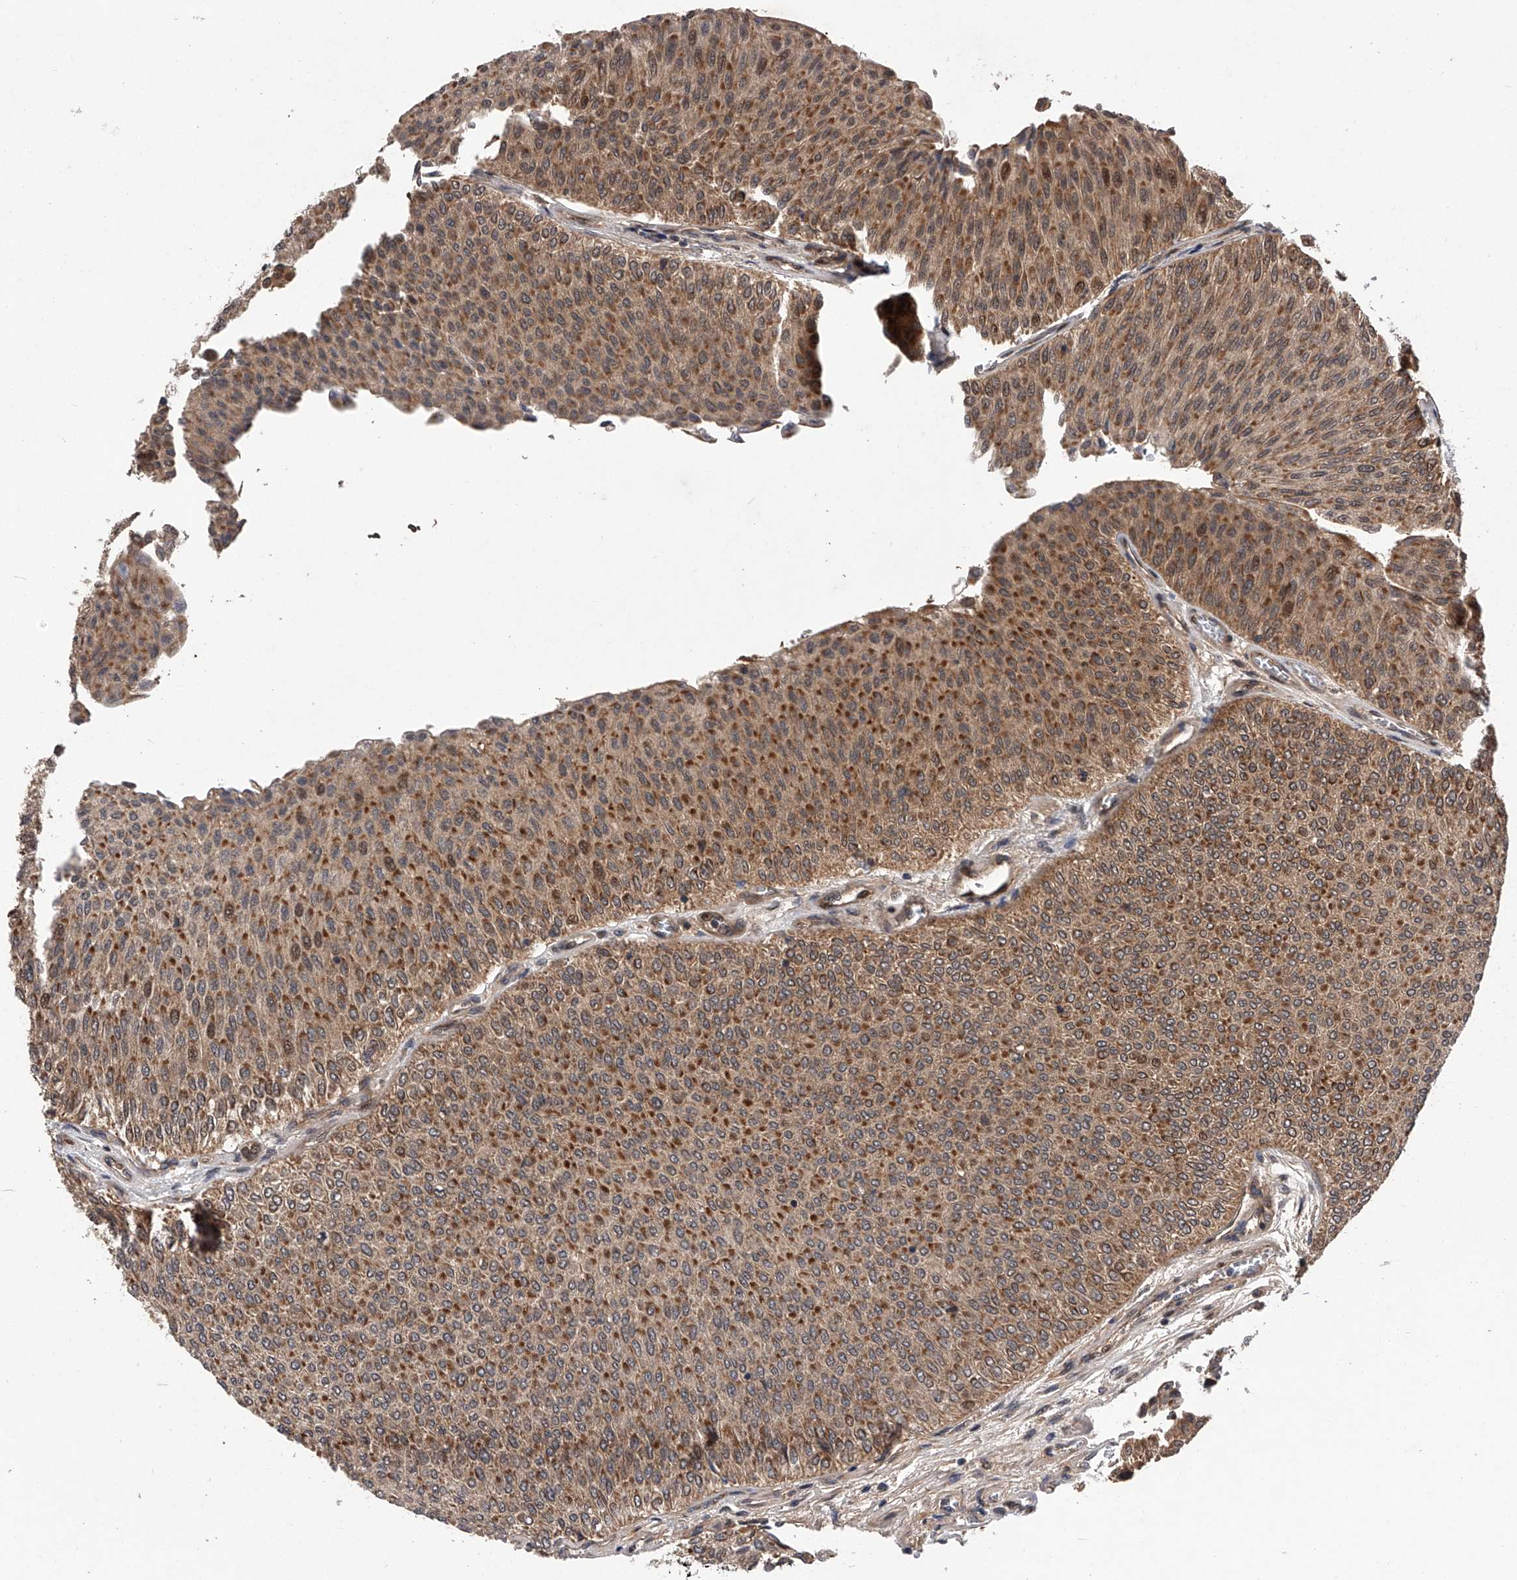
{"staining": {"intensity": "moderate", "quantity": ">75%", "location": "cytoplasmic/membranous"}, "tissue": "urothelial cancer", "cell_type": "Tumor cells", "image_type": "cancer", "snomed": [{"axis": "morphology", "description": "Urothelial carcinoma, Low grade"}, {"axis": "topography", "description": "Urinary bladder"}], "caption": "This is an image of IHC staining of low-grade urothelial carcinoma, which shows moderate staining in the cytoplasmic/membranous of tumor cells.", "gene": "MAP3K11", "patient": {"sex": "male", "age": 78}}